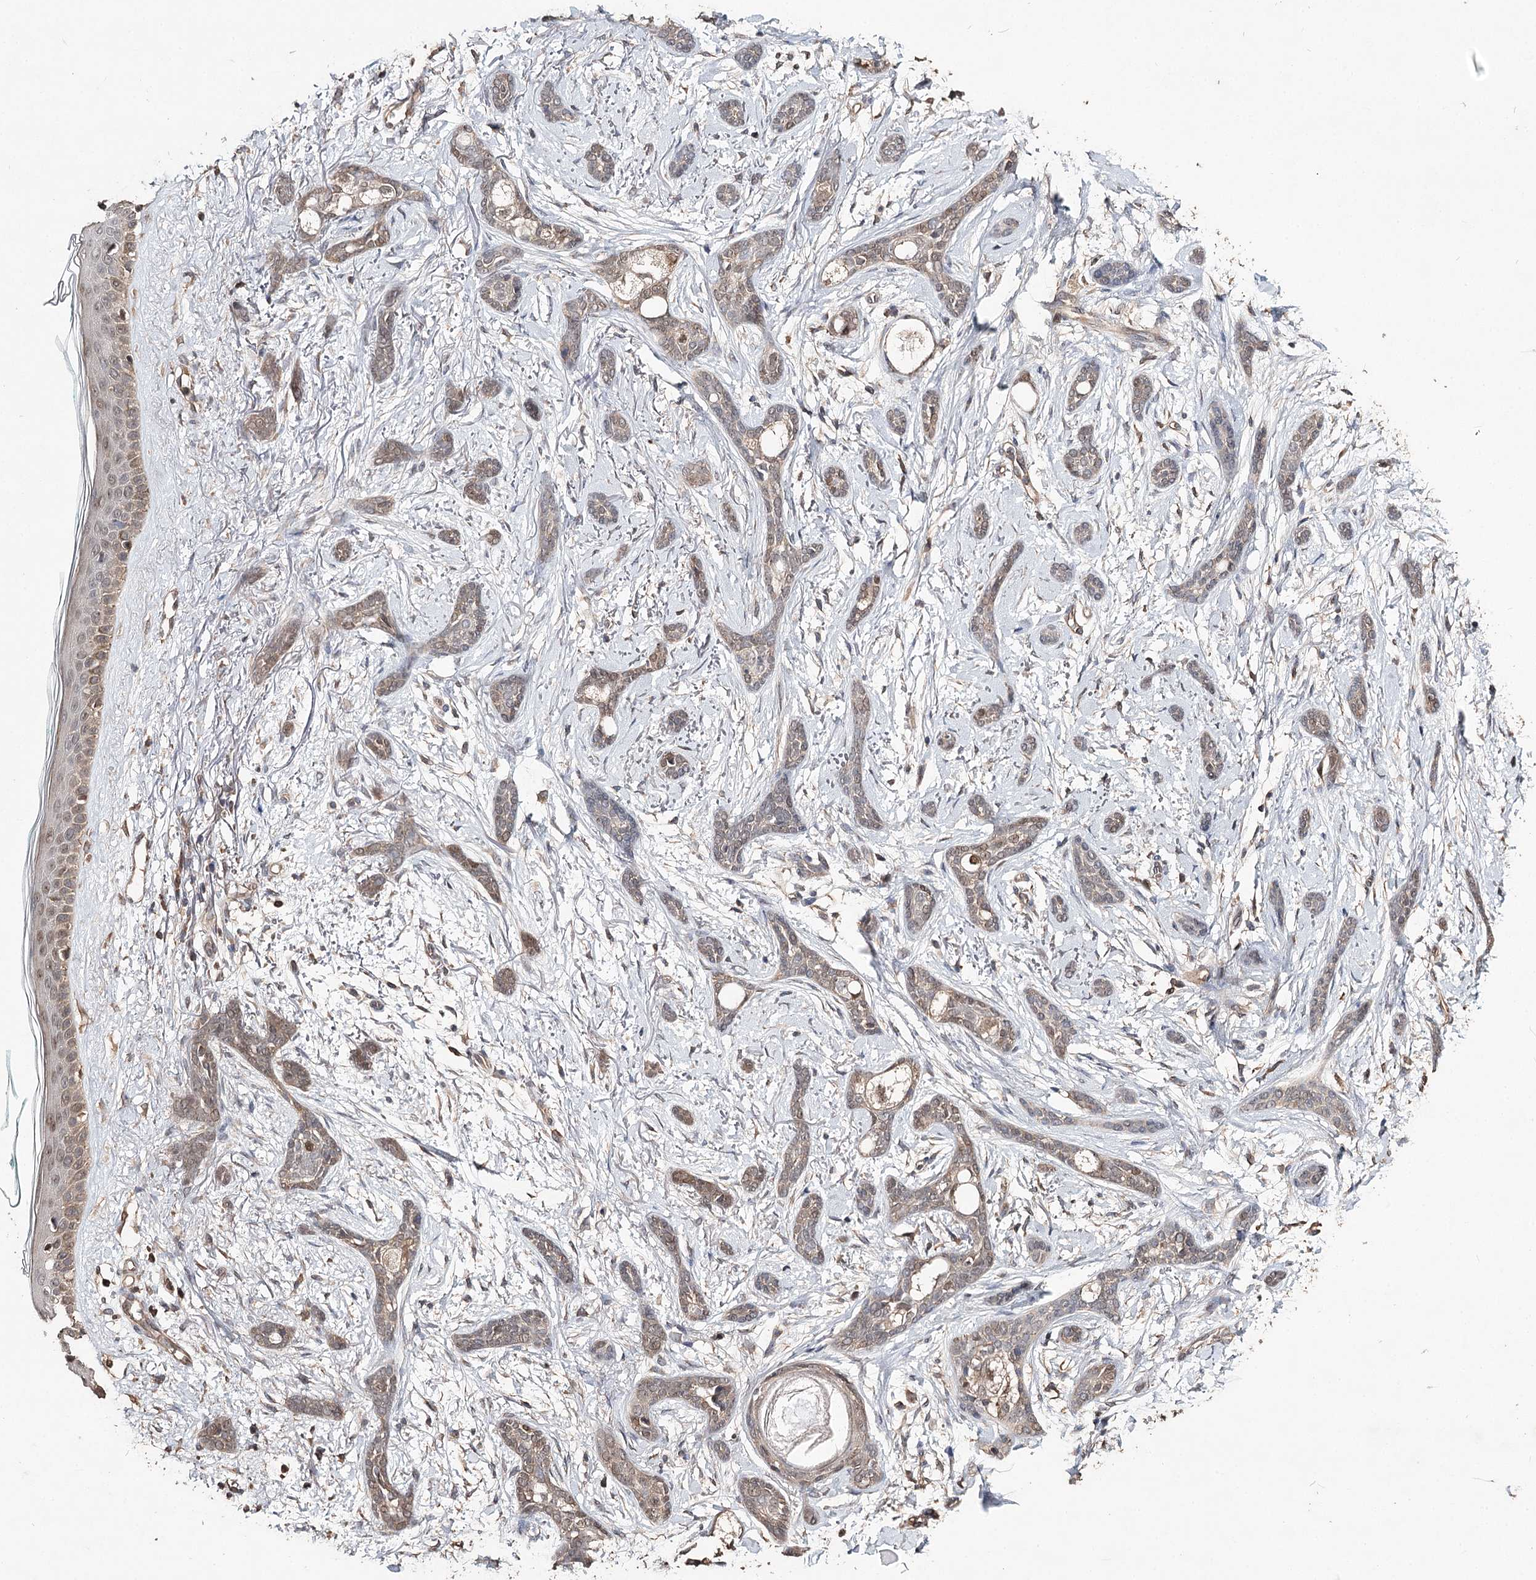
{"staining": {"intensity": "weak", "quantity": "<25%", "location": "nuclear"}, "tissue": "skin cancer", "cell_type": "Tumor cells", "image_type": "cancer", "snomed": [{"axis": "morphology", "description": "Basal cell carcinoma"}, {"axis": "morphology", "description": "Adnexal tumor, benign"}, {"axis": "topography", "description": "Skin"}], "caption": "High magnification brightfield microscopy of skin benign adnexal tumor stained with DAB (brown) and counterstained with hematoxylin (blue): tumor cells show no significant staining.", "gene": "NOPCHAP1", "patient": {"sex": "female", "age": 42}}